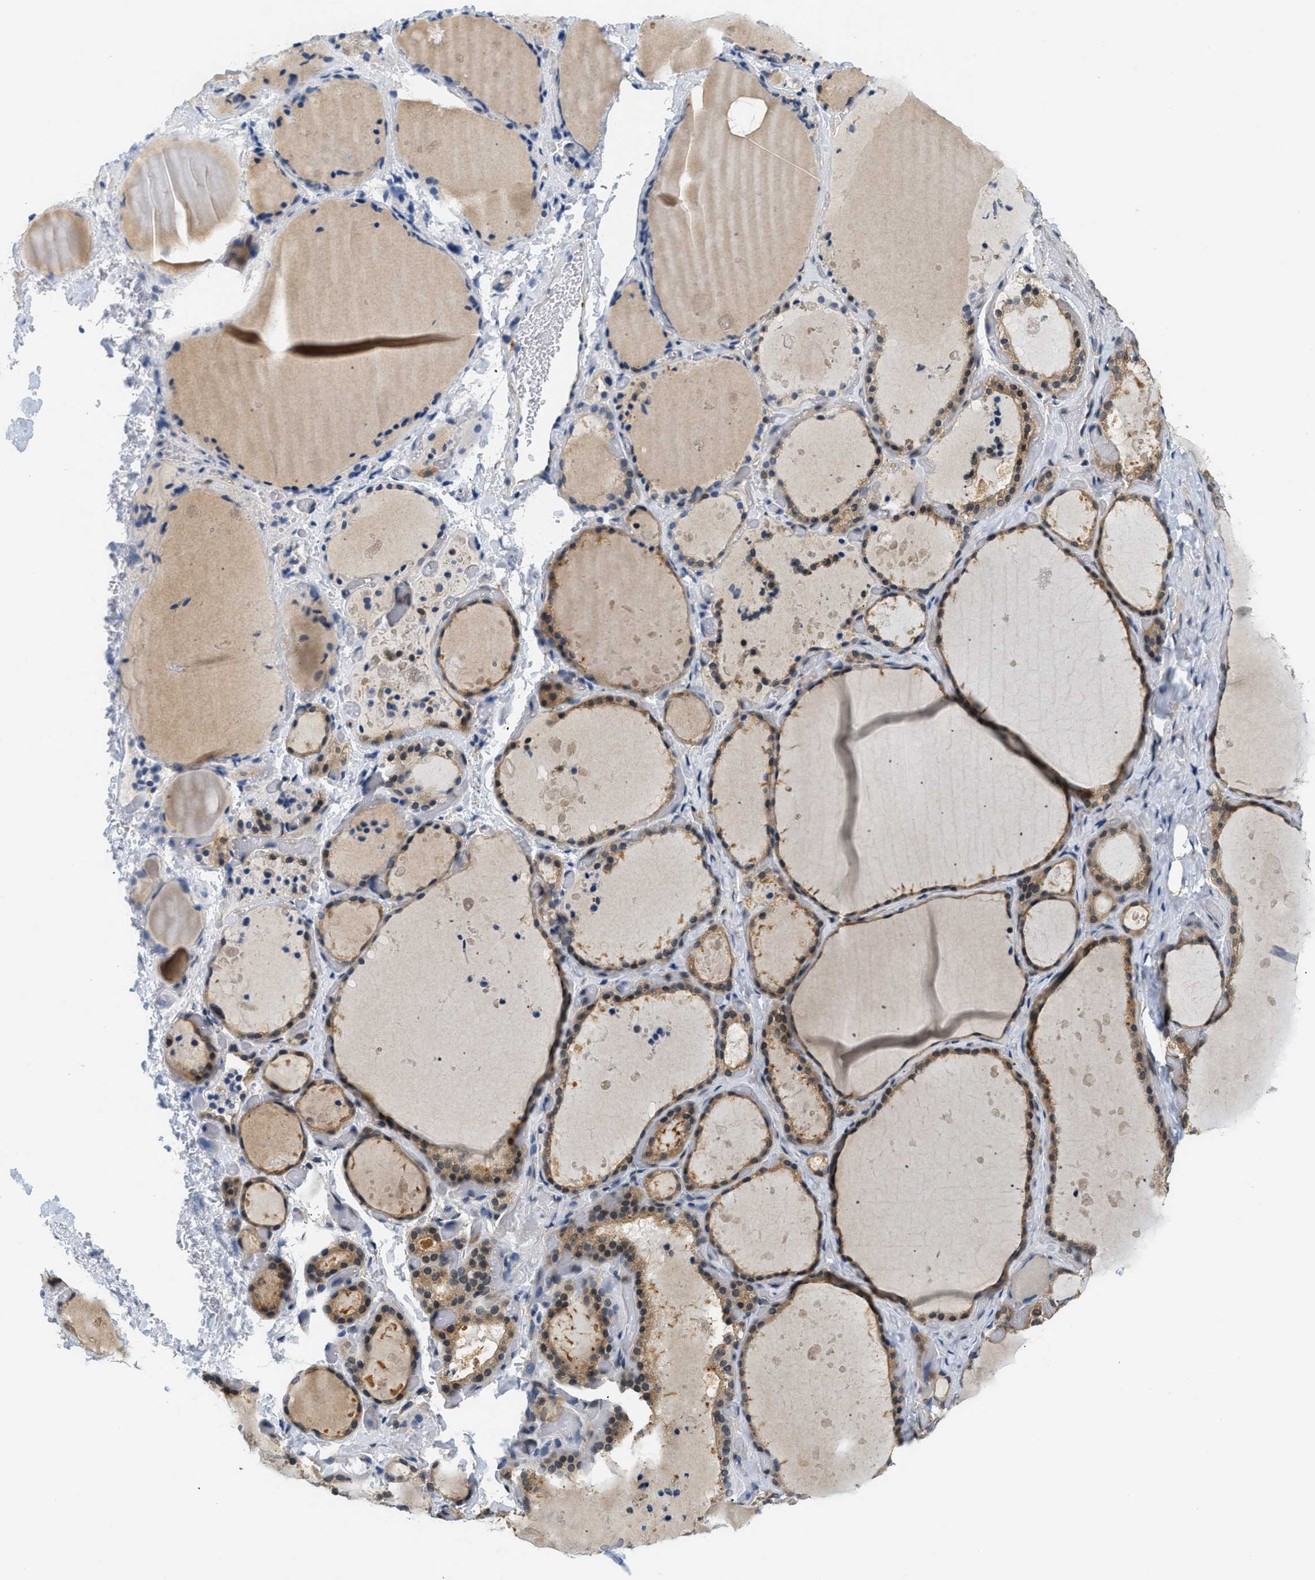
{"staining": {"intensity": "moderate", "quantity": ">75%", "location": "cytoplasmic/membranous"}, "tissue": "thyroid gland", "cell_type": "Glandular cells", "image_type": "normal", "snomed": [{"axis": "morphology", "description": "Normal tissue, NOS"}, {"axis": "topography", "description": "Thyroid gland"}], "caption": "Brown immunohistochemical staining in normal human thyroid gland demonstrates moderate cytoplasmic/membranous staining in approximately >75% of glandular cells.", "gene": "EIF4EBP2", "patient": {"sex": "female", "age": 44}}